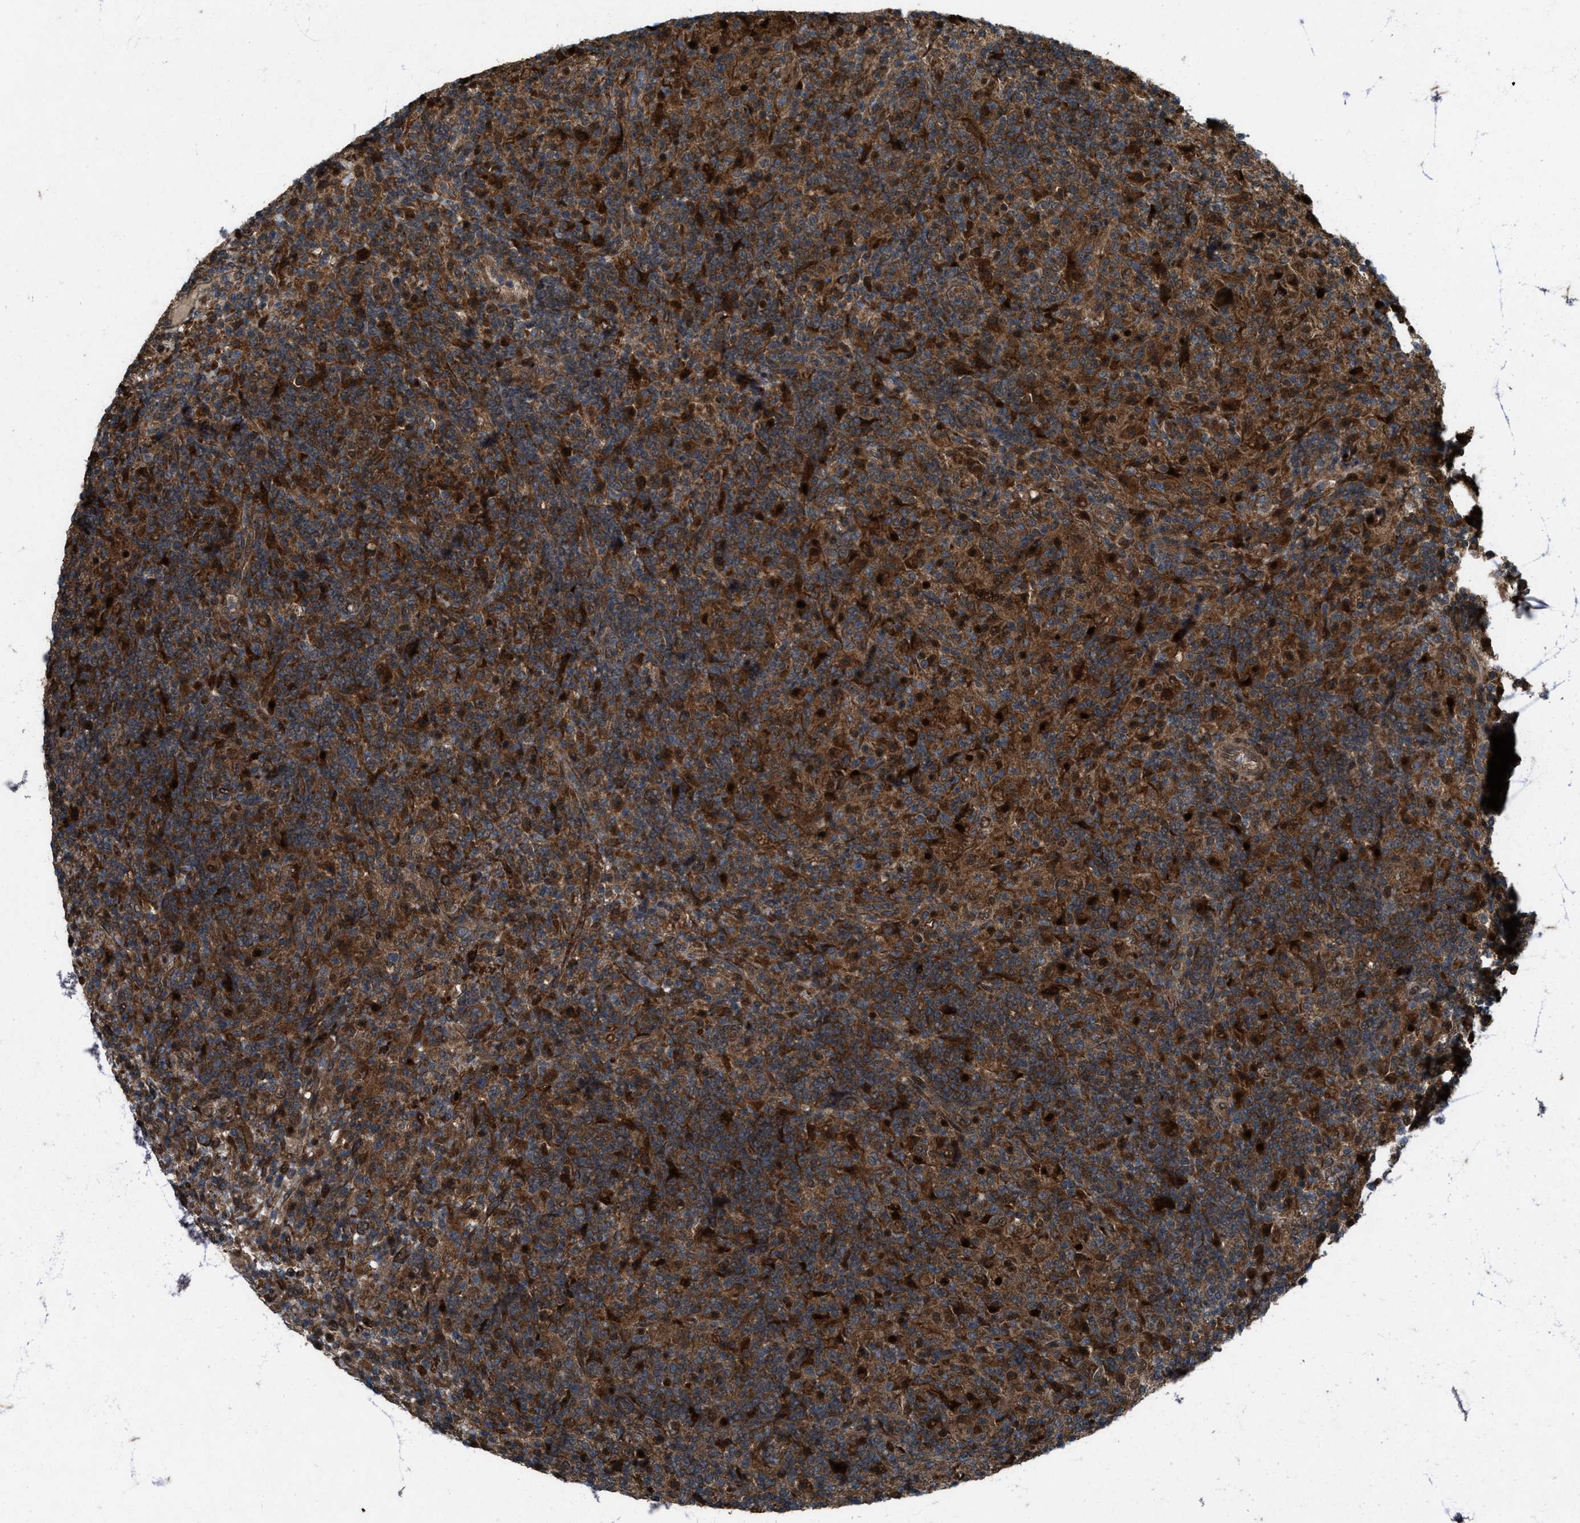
{"staining": {"intensity": "moderate", "quantity": ">75%", "location": "cytoplasmic/membranous"}, "tissue": "lymphoma", "cell_type": "Tumor cells", "image_type": "cancer", "snomed": [{"axis": "morphology", "description": "Hodgkin's disease, NOS"}, {"axis": "topography", "description": "Lymph node"}], "caption": "Immunohistochemistry (IHC) of human lymphoma shows medium levels of moderate cytoplasmic/membranous expression in approximately >75% of tumor cells.", "gene": "LRRC72", "patient": {"sex": "male", "age": 70}}